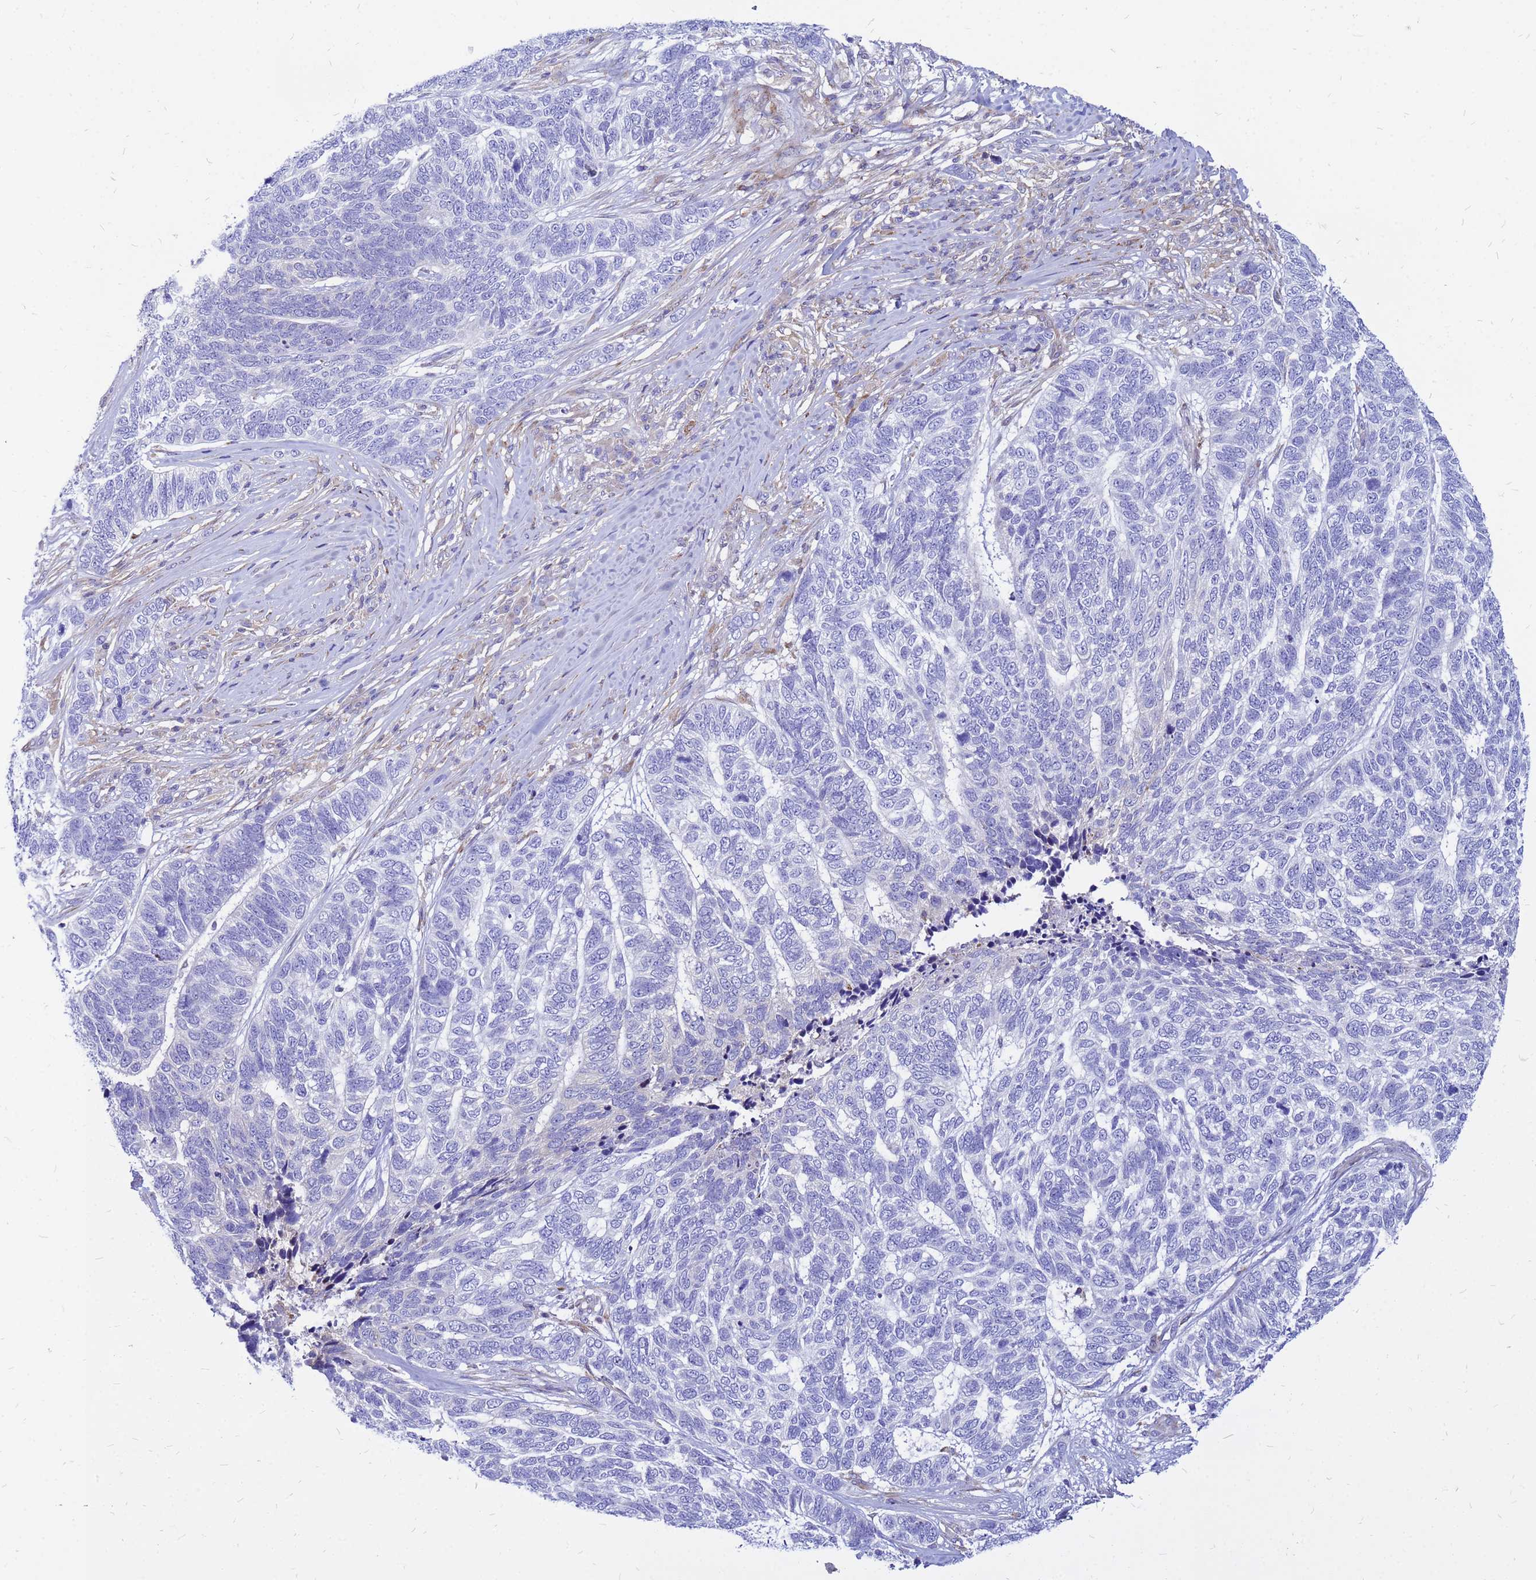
{"staining": {"intensity": "negative", "quantity": "none", "location": "none"}, "tissue": "skin cancer", "cell_type": "Tumor cells", "image_type": "cancer", "snomed": [{"axis": "morphology", "description": "Basal cell carcinoma"}, {"axis": "topography", "description": "Skin"}], "caption": "This histopathology image is of basal cell carcinoma (skin) stained with immunohistochemistry (IHC) to label a protein in brown with the nuclei are counter-stained blue. There is no expression in tumor cells.", "gene": "FHIP1A", "patient": {"sex": "female", "age": 65}}